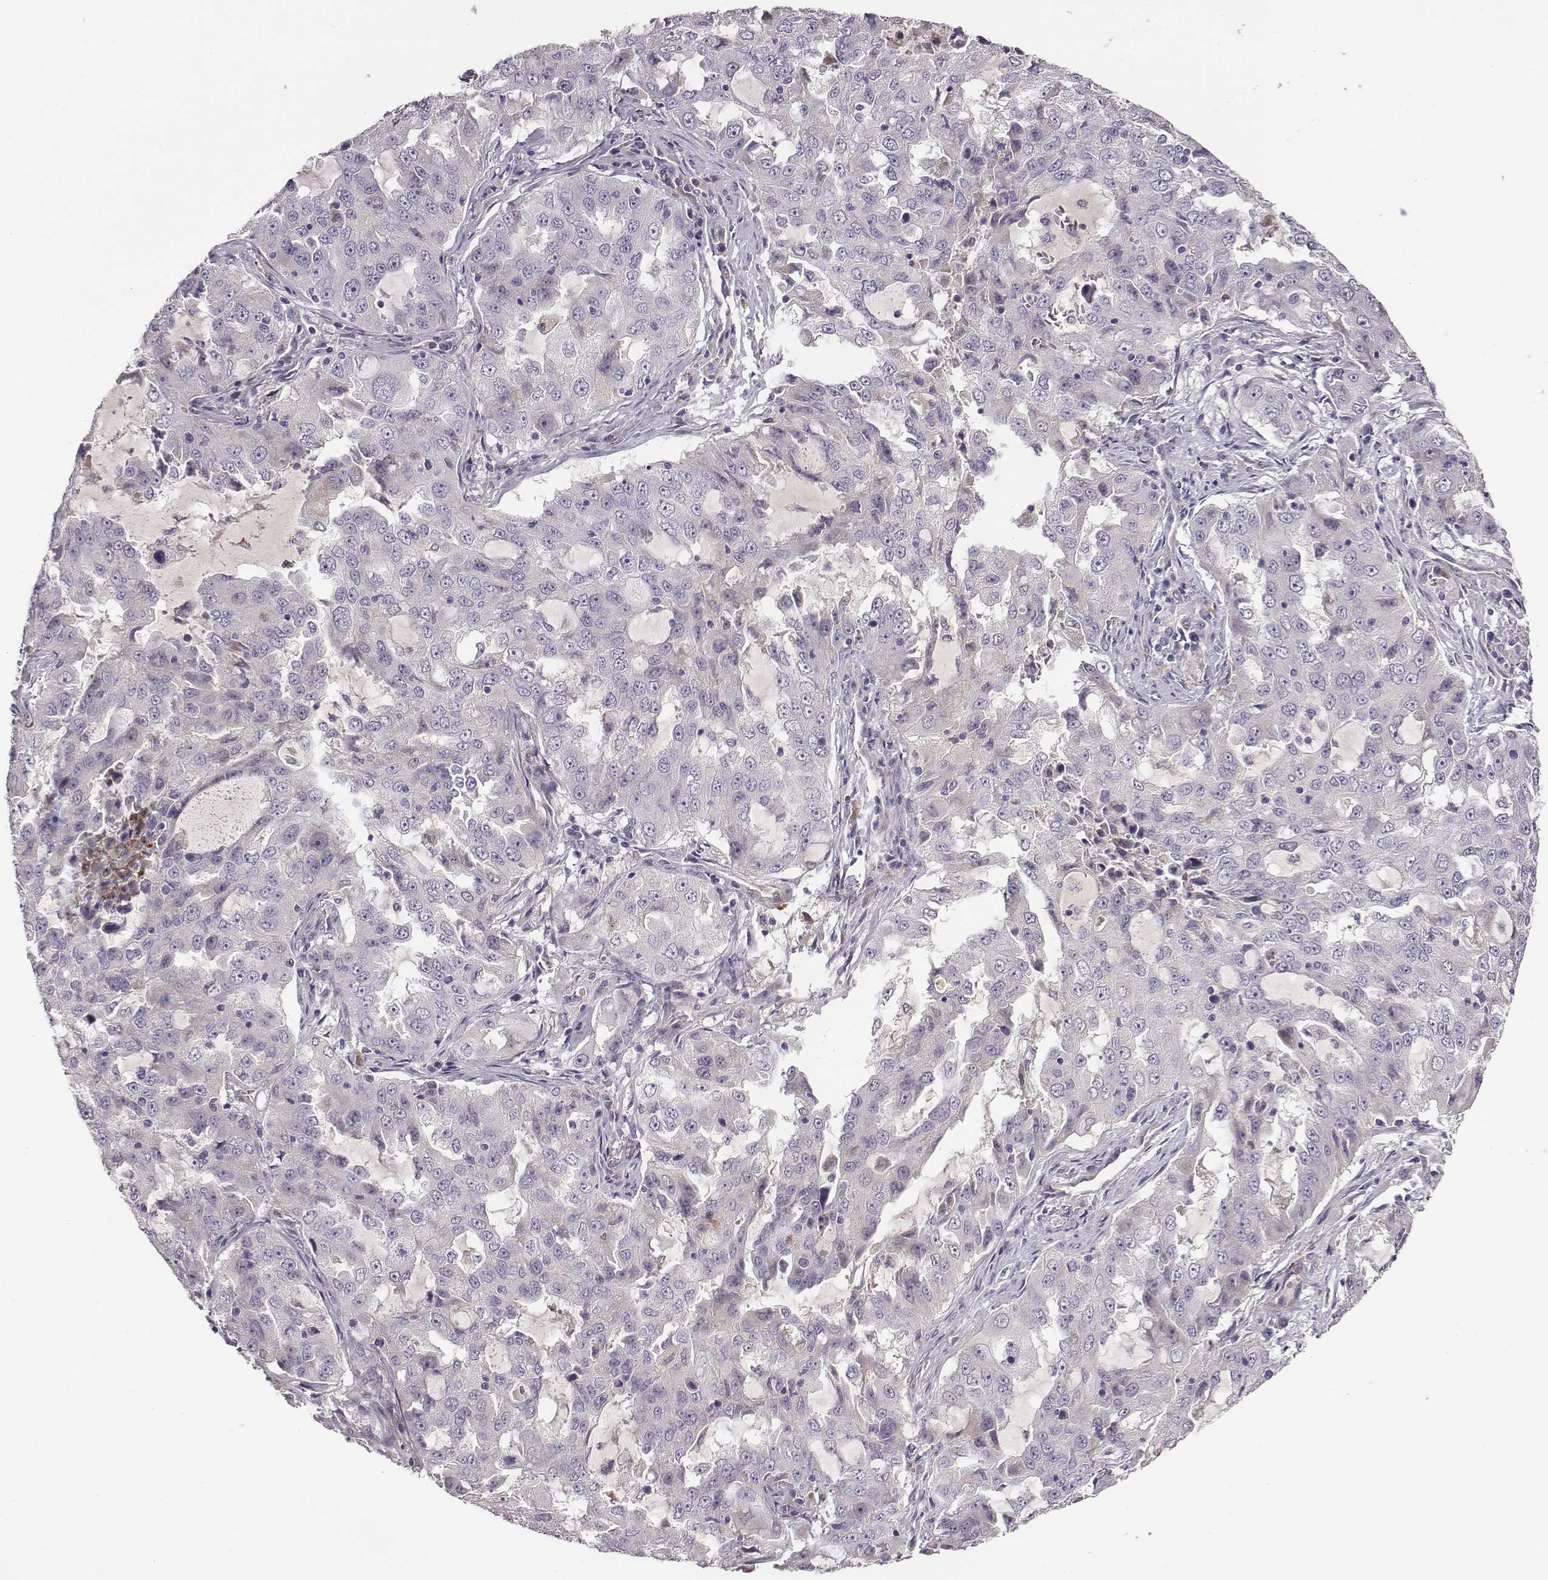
{"staining": {"intensity": "negative", "quantity": "none", "location": "none"}, "tissue": "lung cancer", "cell_type": "Tumor cells", "image_type": "cancer", "snomed": [{"axis": "morphology", "description": "Adenocarcinoma, NOS"}, {"axis": "topography", "description": "Lung"}], "caption": "This is an immunohistochemistry (IHC) photomicrograph of lung adenocarcinoma. There is no expression in tumor cells.", "gene": "KMO", "patient": {"sex": "female", "age": 61}}